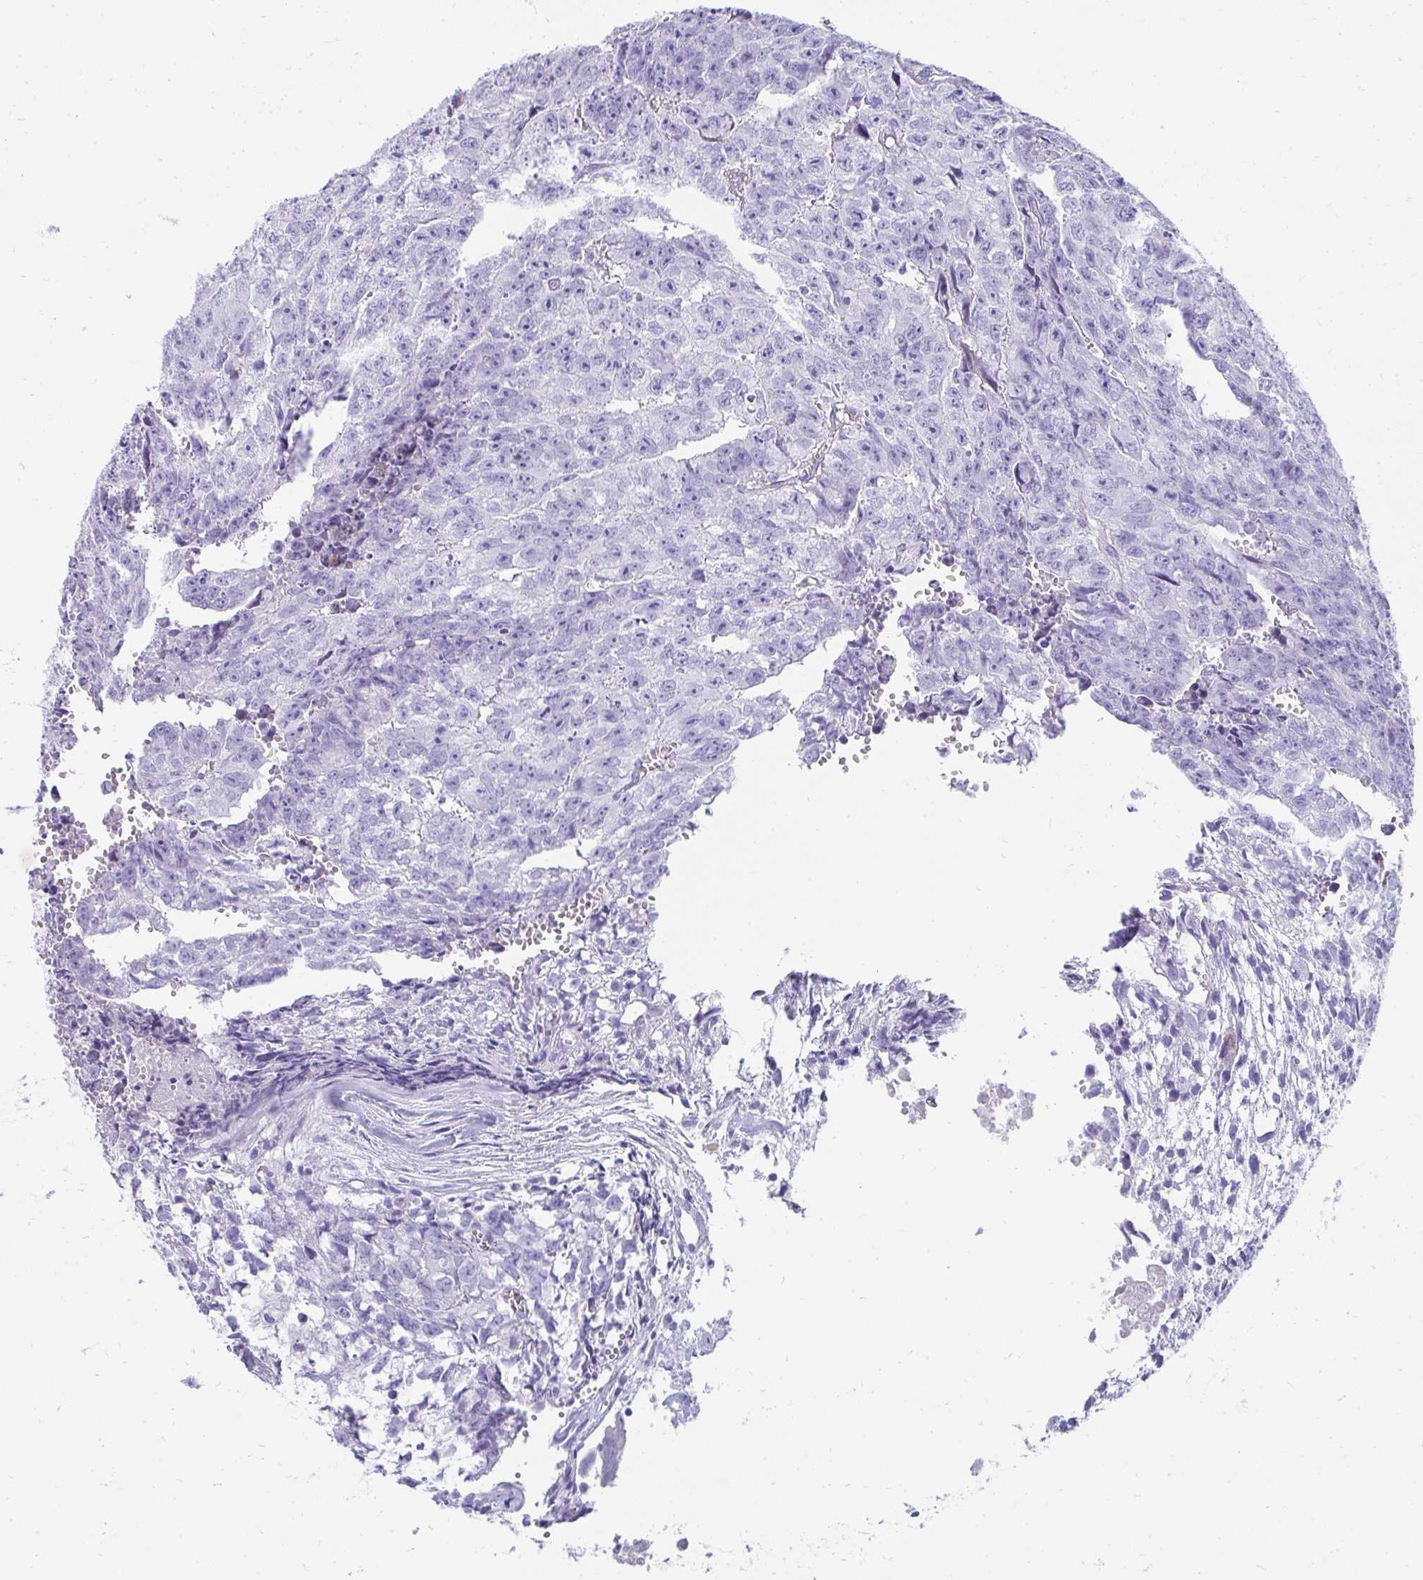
{"staining": {"intensity": "negative", "quantity": "none", "location": "none"}, "tissue": "testis cancer", "cell_type": "Tumor cells", "image_type": "cancer", "snomed": [{"axis": "morphology", "description": "Carcinoma, Embryonal, NOS"}, {"axis": "morphology", "description": "Teratoma, malignant, NOS"}, {"axis": "topography", "description": "Testis"}], "caption": "There is no significant staining in tumor cells of teratoma (malignant) (testis).", "gene": "TNNT1", "patient": {"sex": "male", "age": 24}}